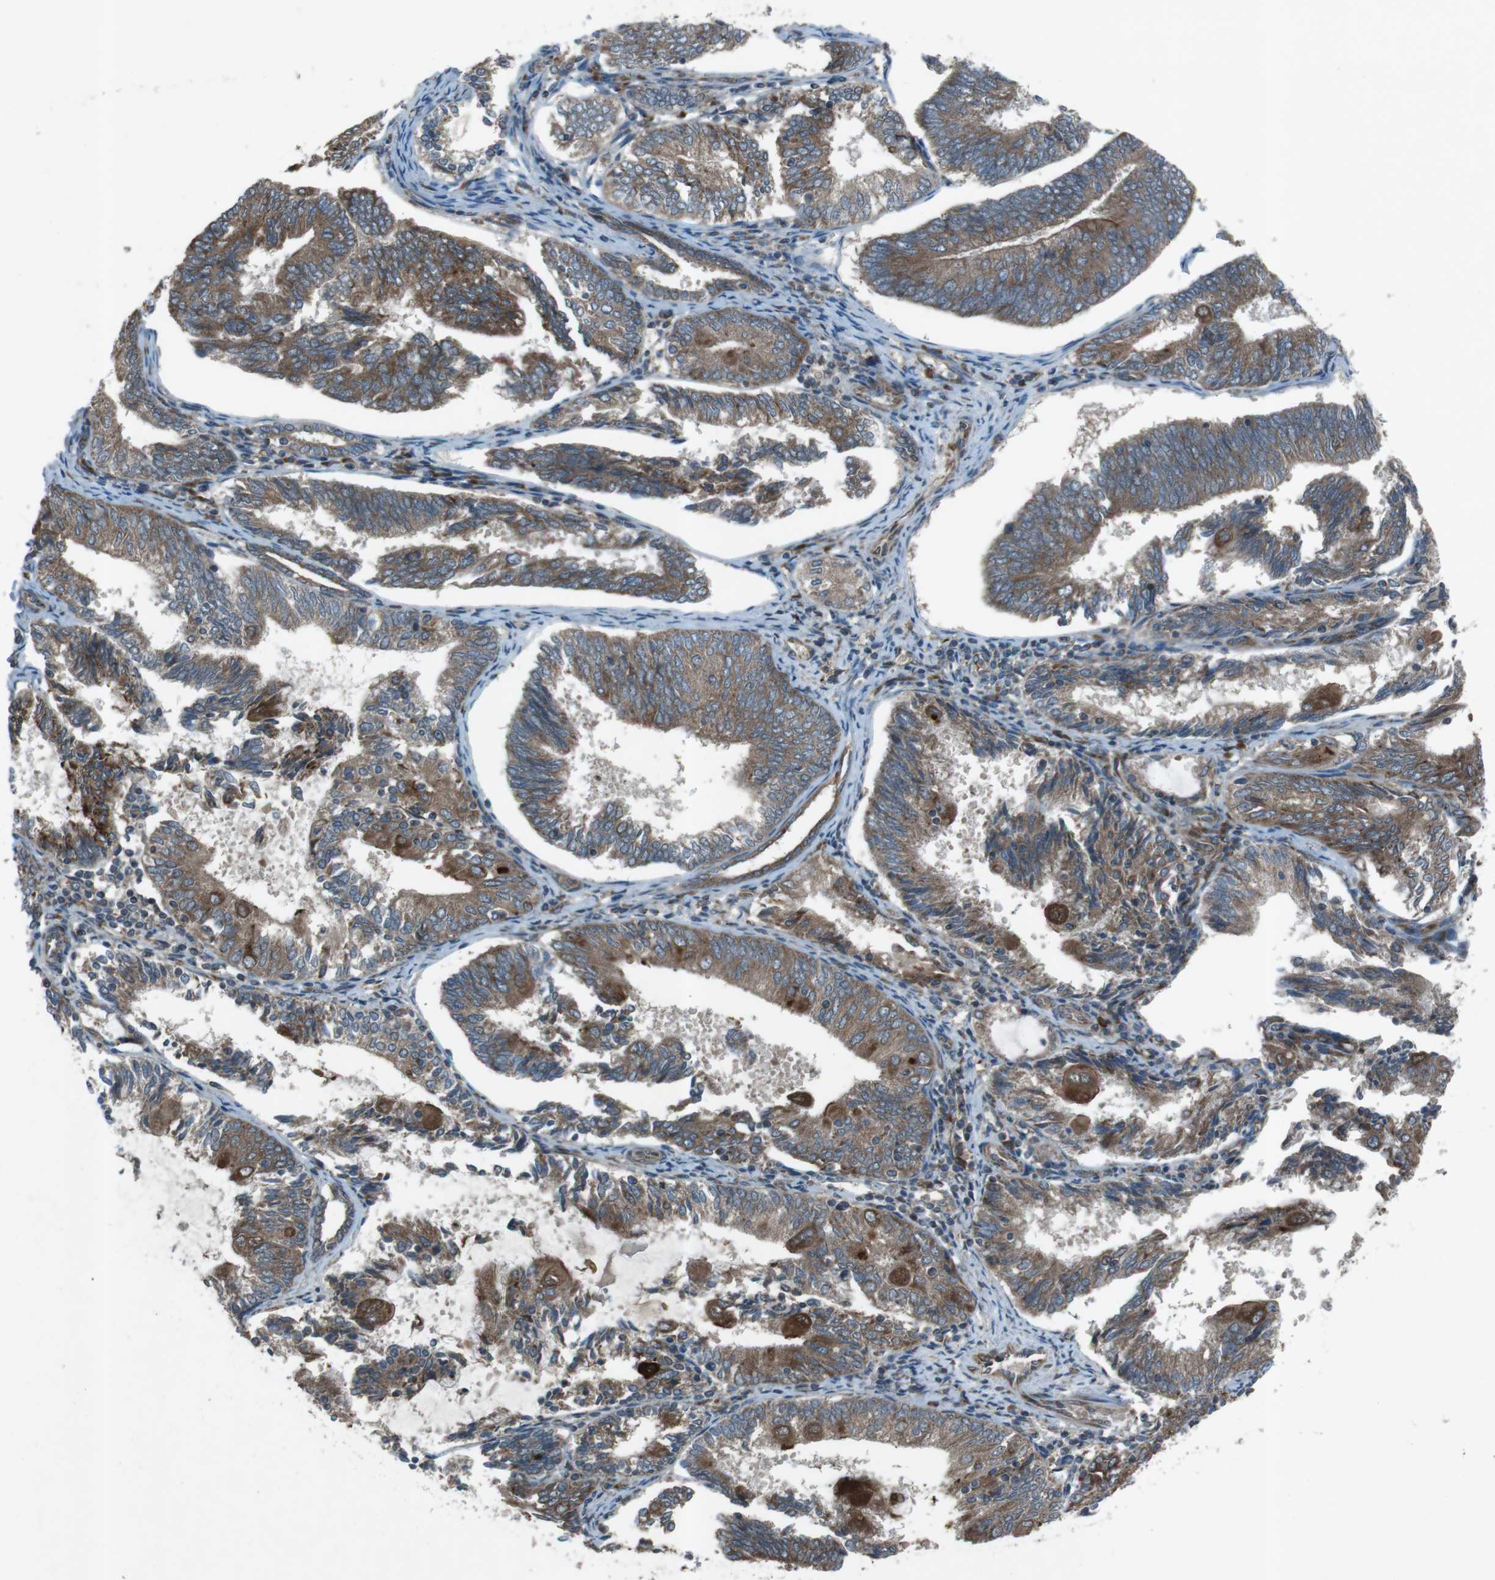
{"staining": {"intensity": "moderate", "quantity": ">75%", "location": "cytoplasmic/membranous"}, "tissue": "endometrial cancer", "cell_type": "Tumor cells", "image_type": "cancer", "snomed": [{"axis": "morphology", "description": "Adenocarcinoma, NOS"}, {"axis": "topography", "description": "Endometrium"}], "caption": "Immunohistochemistry photomicrograph of endometrial cancer stained for a protein (brown), which reveals medium levels of moderate cytoplasmic/membranous expression in about >75% of tumor cells.", "gene": "SLC41A1", "patient": {"sex": "female", "age": 81}}